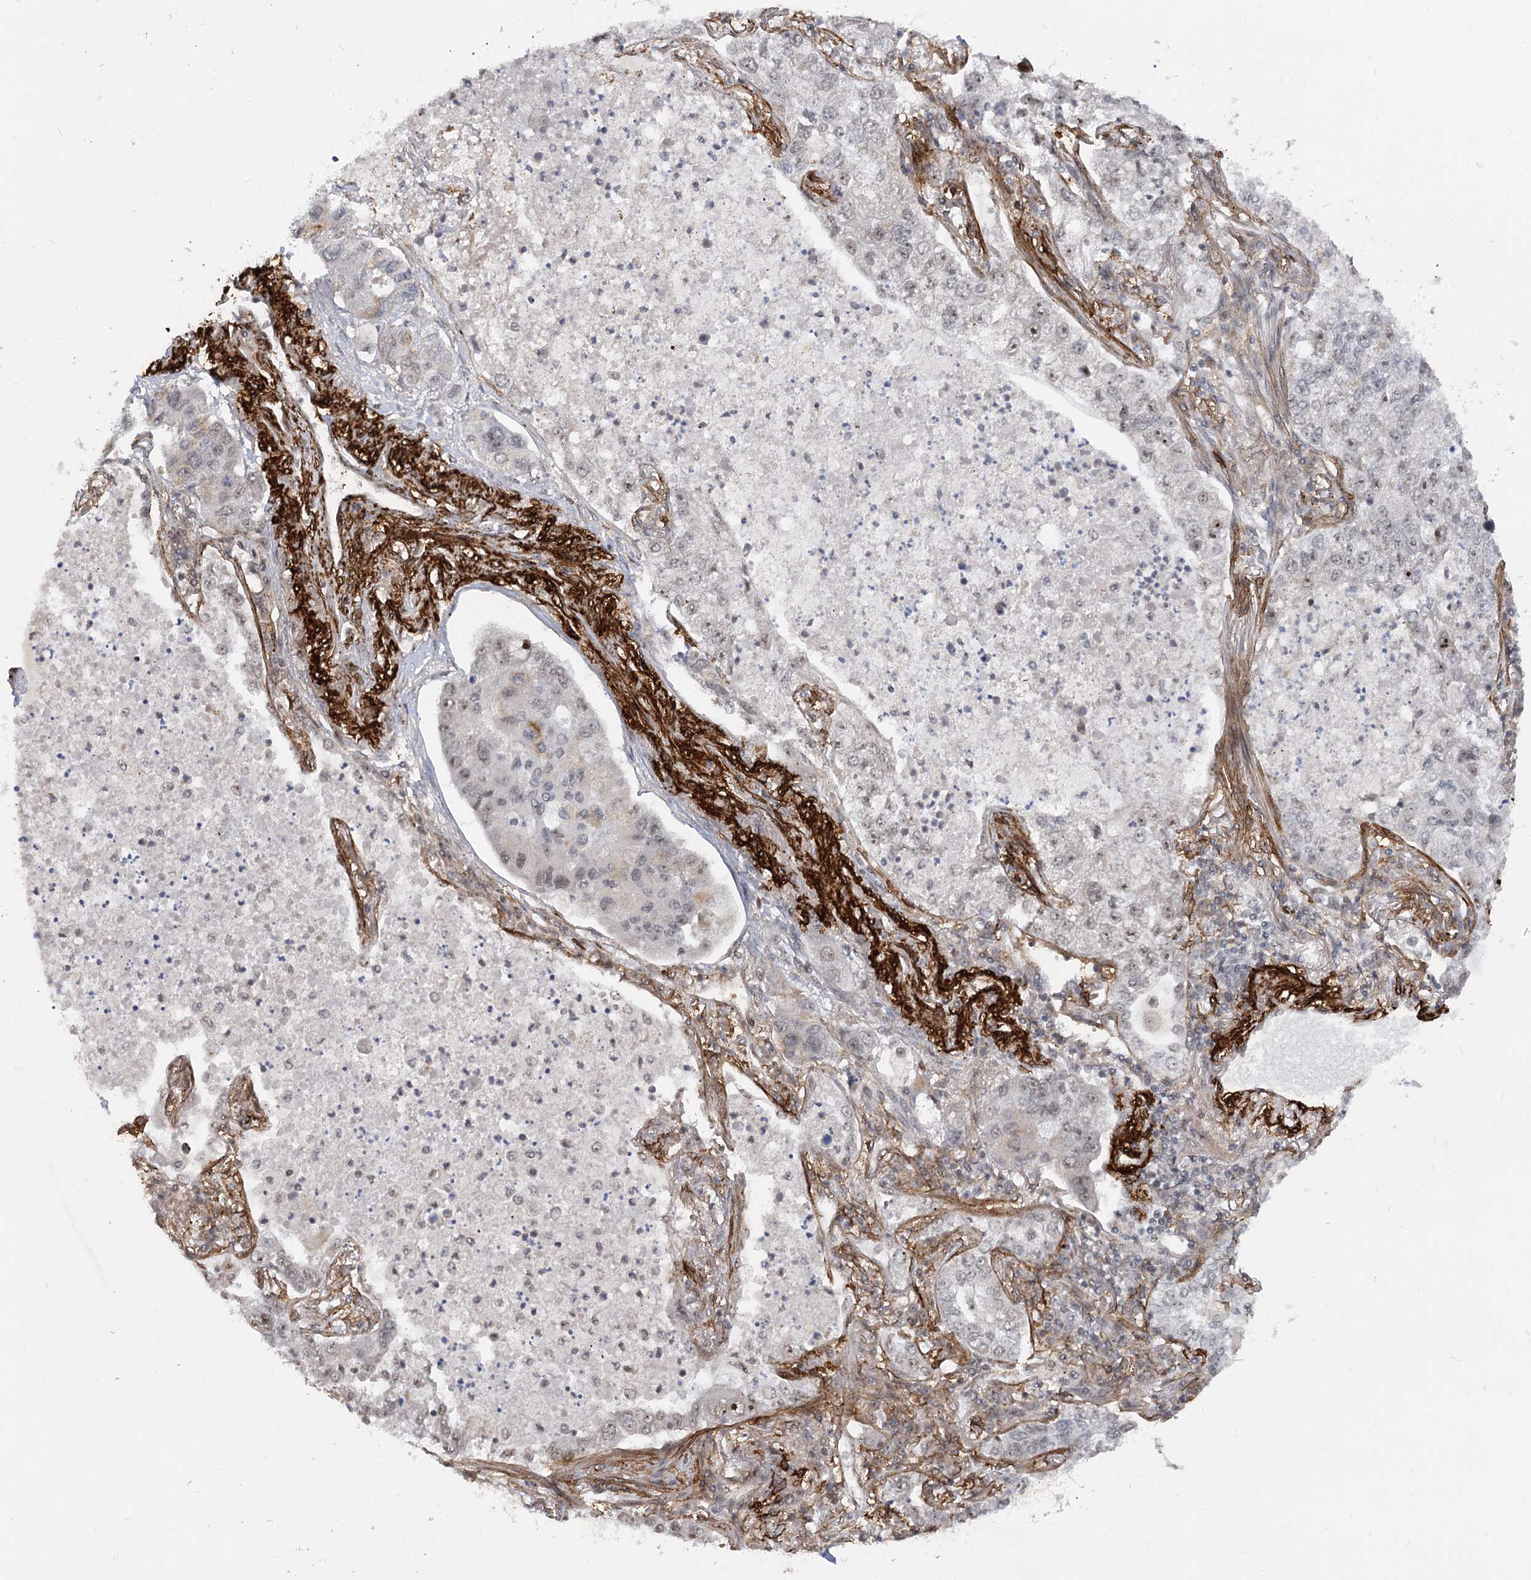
{"staining": {"intensity": "moderate", "quantity": "<25%", "location": "nuclear"}, "tissue": "lung cancer", "cell_type": "Tumor cells", "image_type": "cancer", "snomed": [{"axis": "morphology", "description": "Adenocarcinoma, NOS"}, {"axis": "topography", "description": "Lung"}], "caption": "Adenocarcinoma (lung) tissue shows moderate nuclear positivity in approximately <25% of tumor cells", "gene": "GNL3L", "patient": {"sex": "male", "age": 49}}